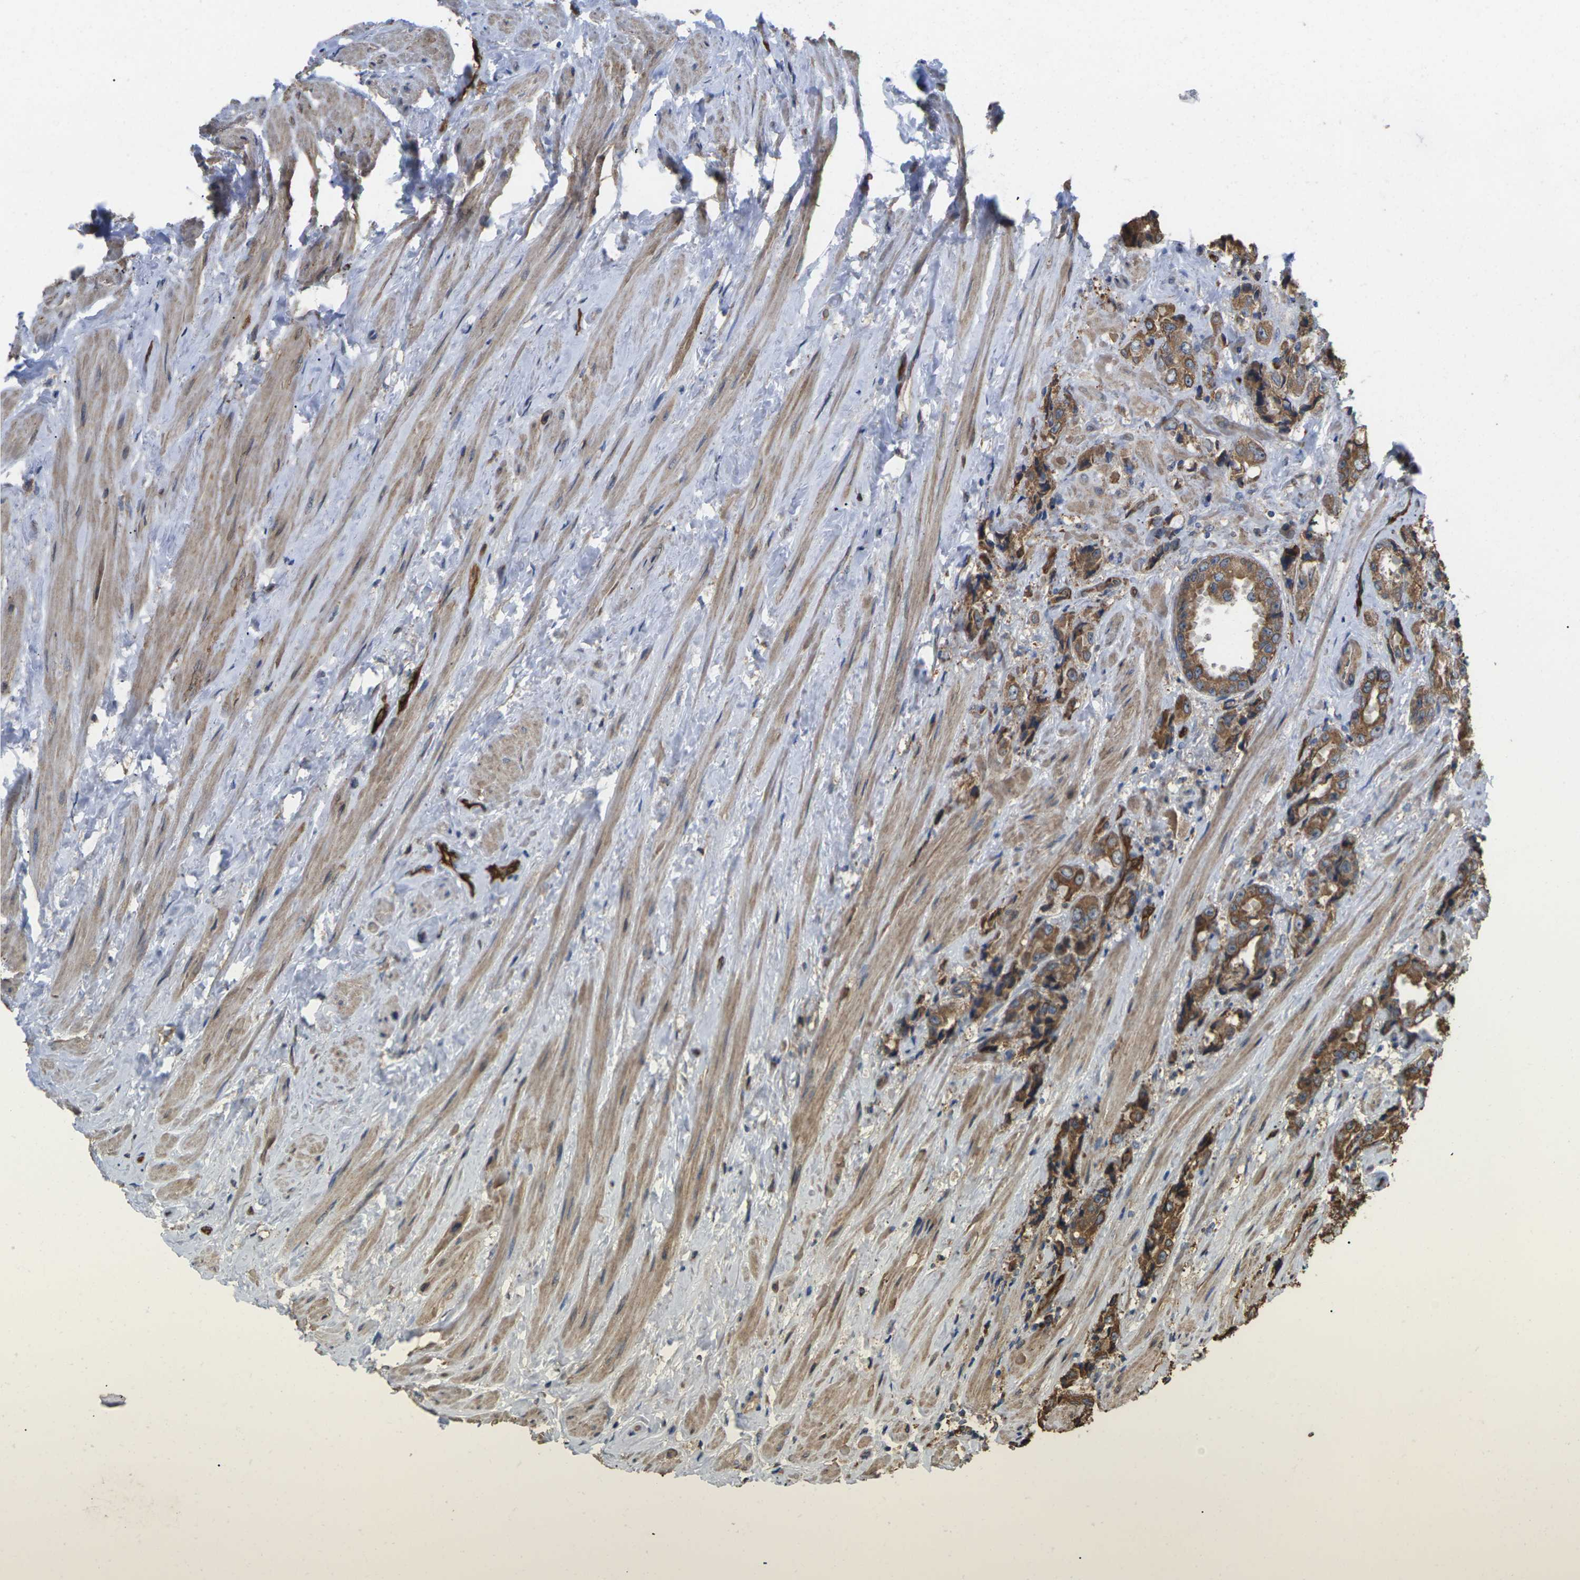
{"staining": {"intensity": "moderate", "quantity": ">75%", "location": "cytoplasmic/membranous"}, "tissue": "prostate cancer", "cell_type": "Tumor cells", "image_type": "cancer", "snomed": [{"axis": "morphology", "description": "Adenocarcinoma, High grade"}, {"axis": "topography", "description": "Prostate"}], "caption": "Protein expression analysis of human prostate adenocarcinoma (high-grade) reveals moderate cytoplasmic/membranous expression in approximately >75% of tumor cells.", "gene": "TIAM1", "patient": {"sex": "male", "age": 61}}